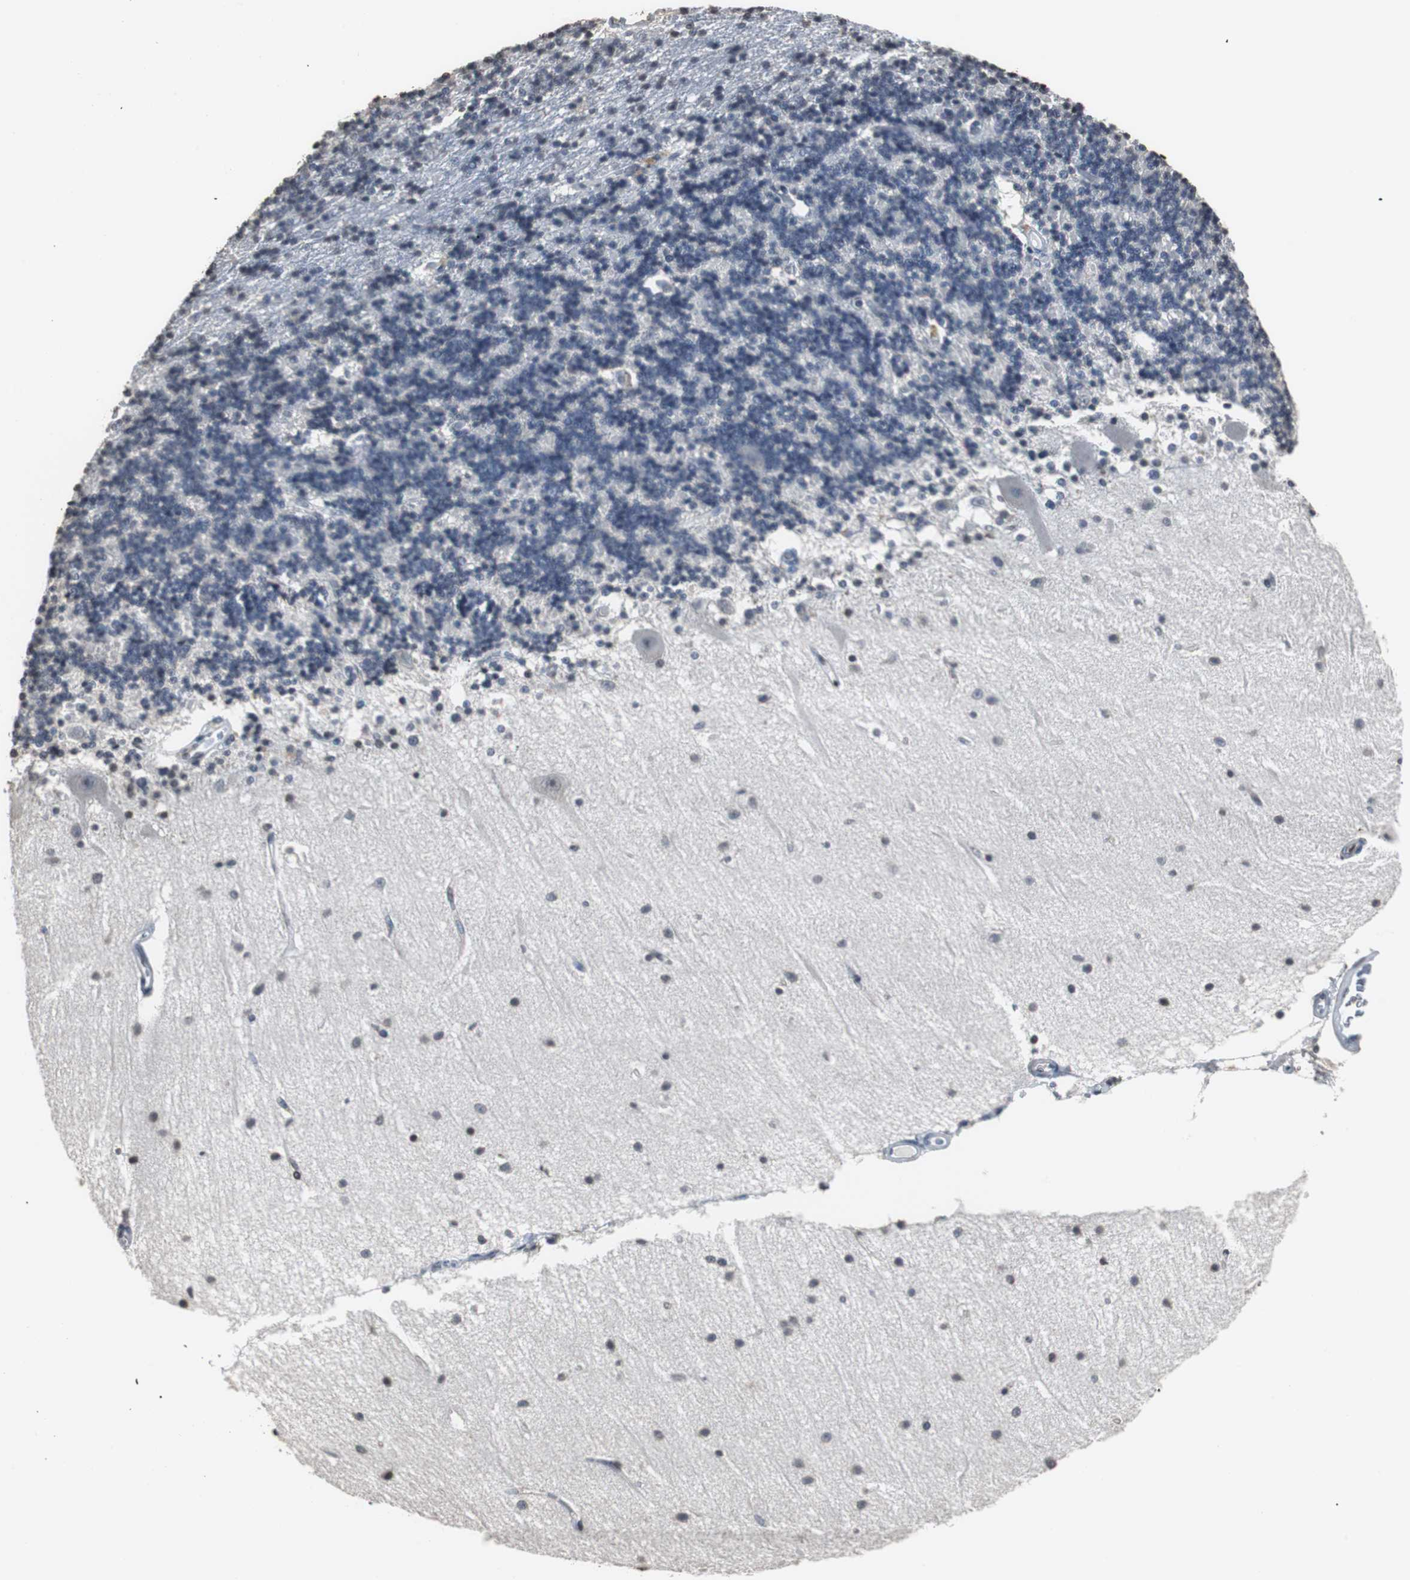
{"staining": {"intensity": "negative", "quantity": "none", "location": "none"}, "tissue": "cerebellum", "cell_type": "Cells in granular layer", "image_type": "normal", "snomed": [{"axis": "morphology", "description": "Normal tissue, NOS"}, {"axis": "topography", "description": "Cerebellum"}], "caption": "Normal cerebellum was stained to show a protein in brown. There is no significant positivity in cells in granular layer.", "gene": "TOP2A", "patient": {"sex": "female", "age": 54}}